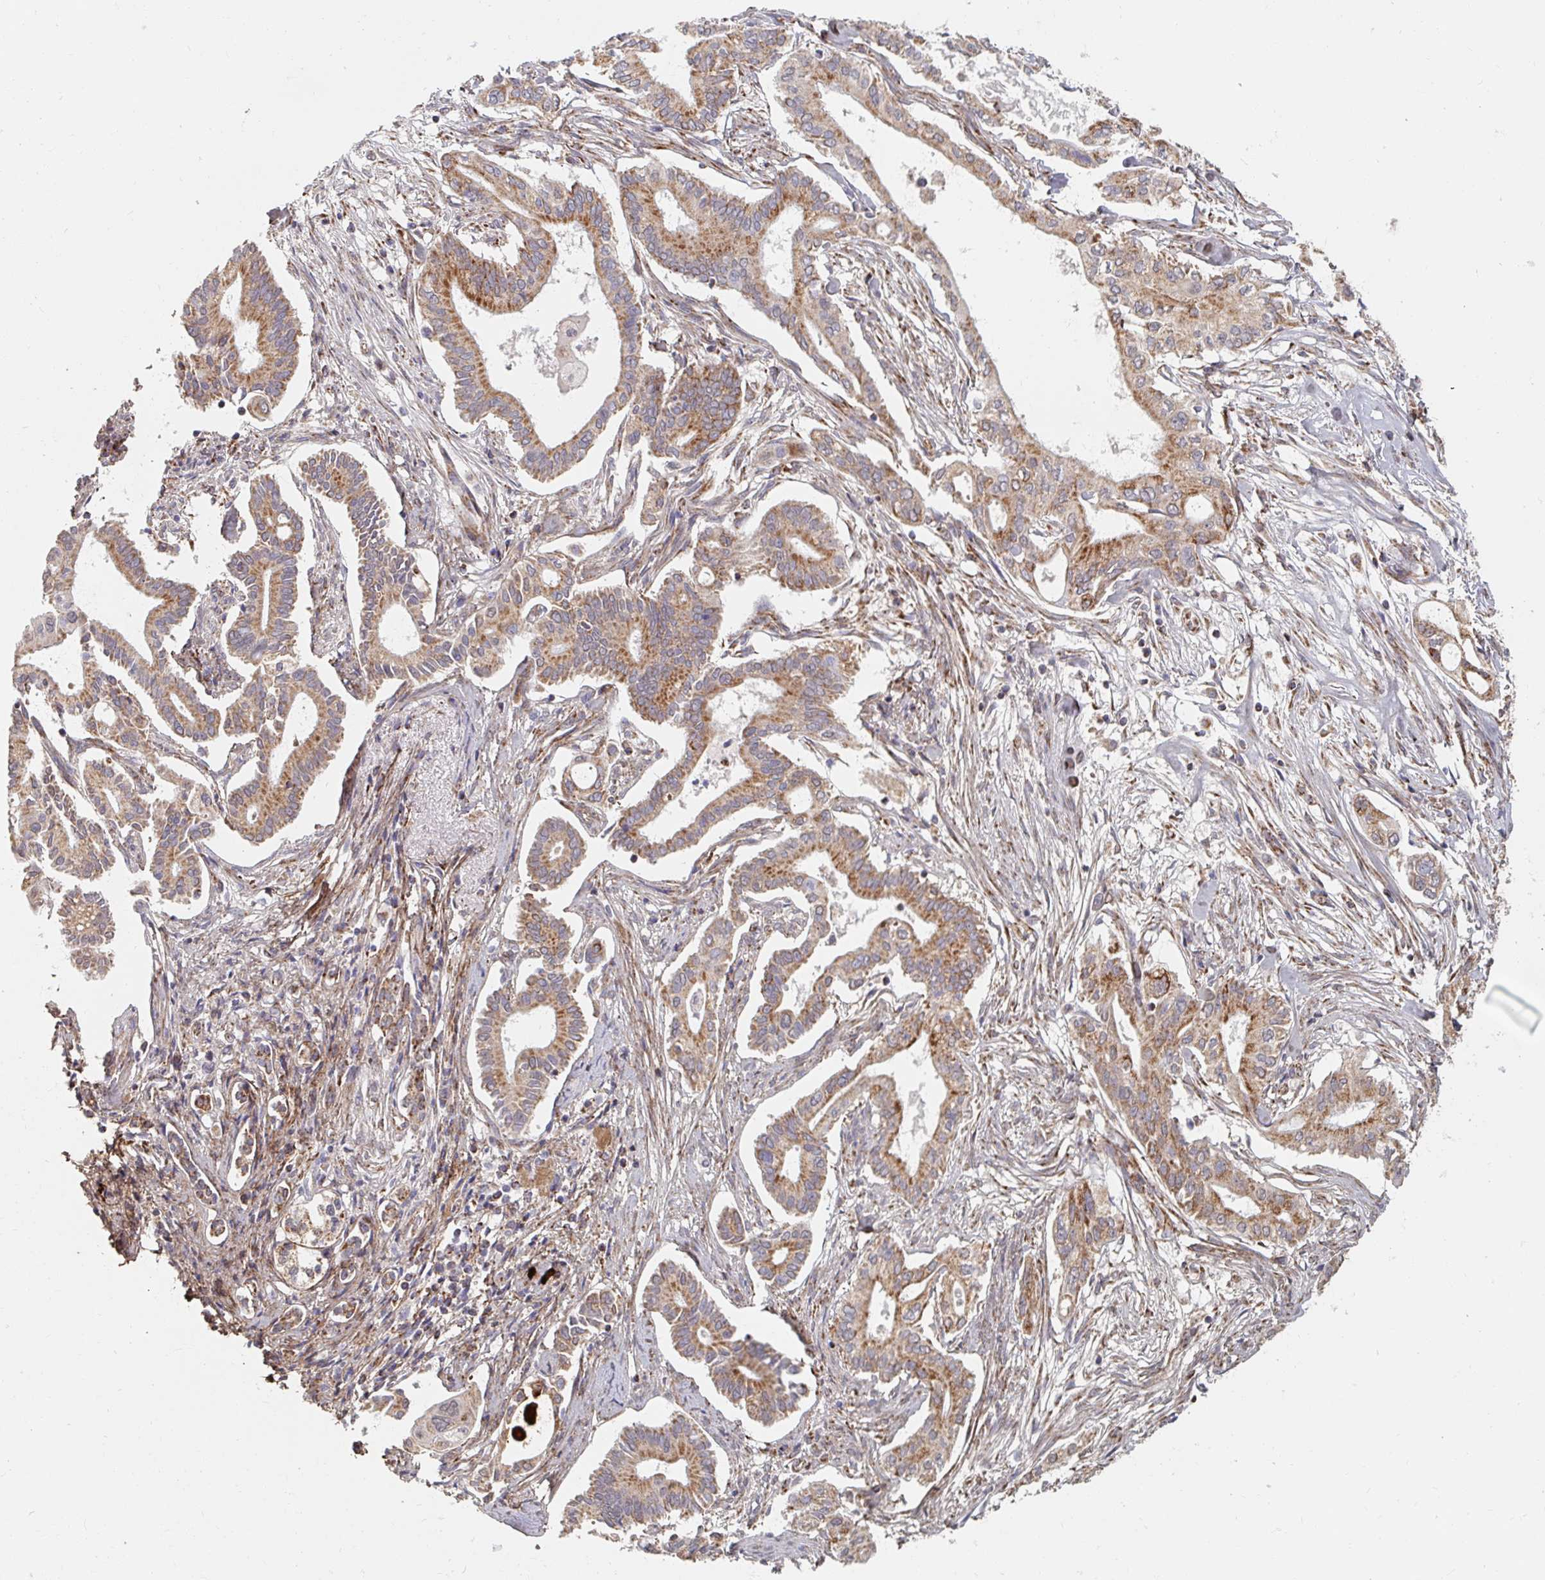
{"staining": {"intensity": "moderate", "quantity": ">75%", "location": "cytoplasmic/membranous"}, "tissue": "pancreatic cancer", "cell_type": "Tumor cells", "image_type": "cancer", "snomed": [{"axis": "morphology", "description": "Adenocarcinoma, NOS"}, {"axis": "topography", "description": "Pancreas"}], "caption": "Immunohistochemistry (IHC) histopathology image of neoplastic tissue: pancreatic adenocarcinoma stained using IHC exhibits medium levels of moderate protein expression localized specifically in the cytoplasmic/membranous of tumor cells, appearing as a cytoplasmic/membranous brown color.", "gene": "MAVS", "patient": {"sex": "female", "age": 68}}